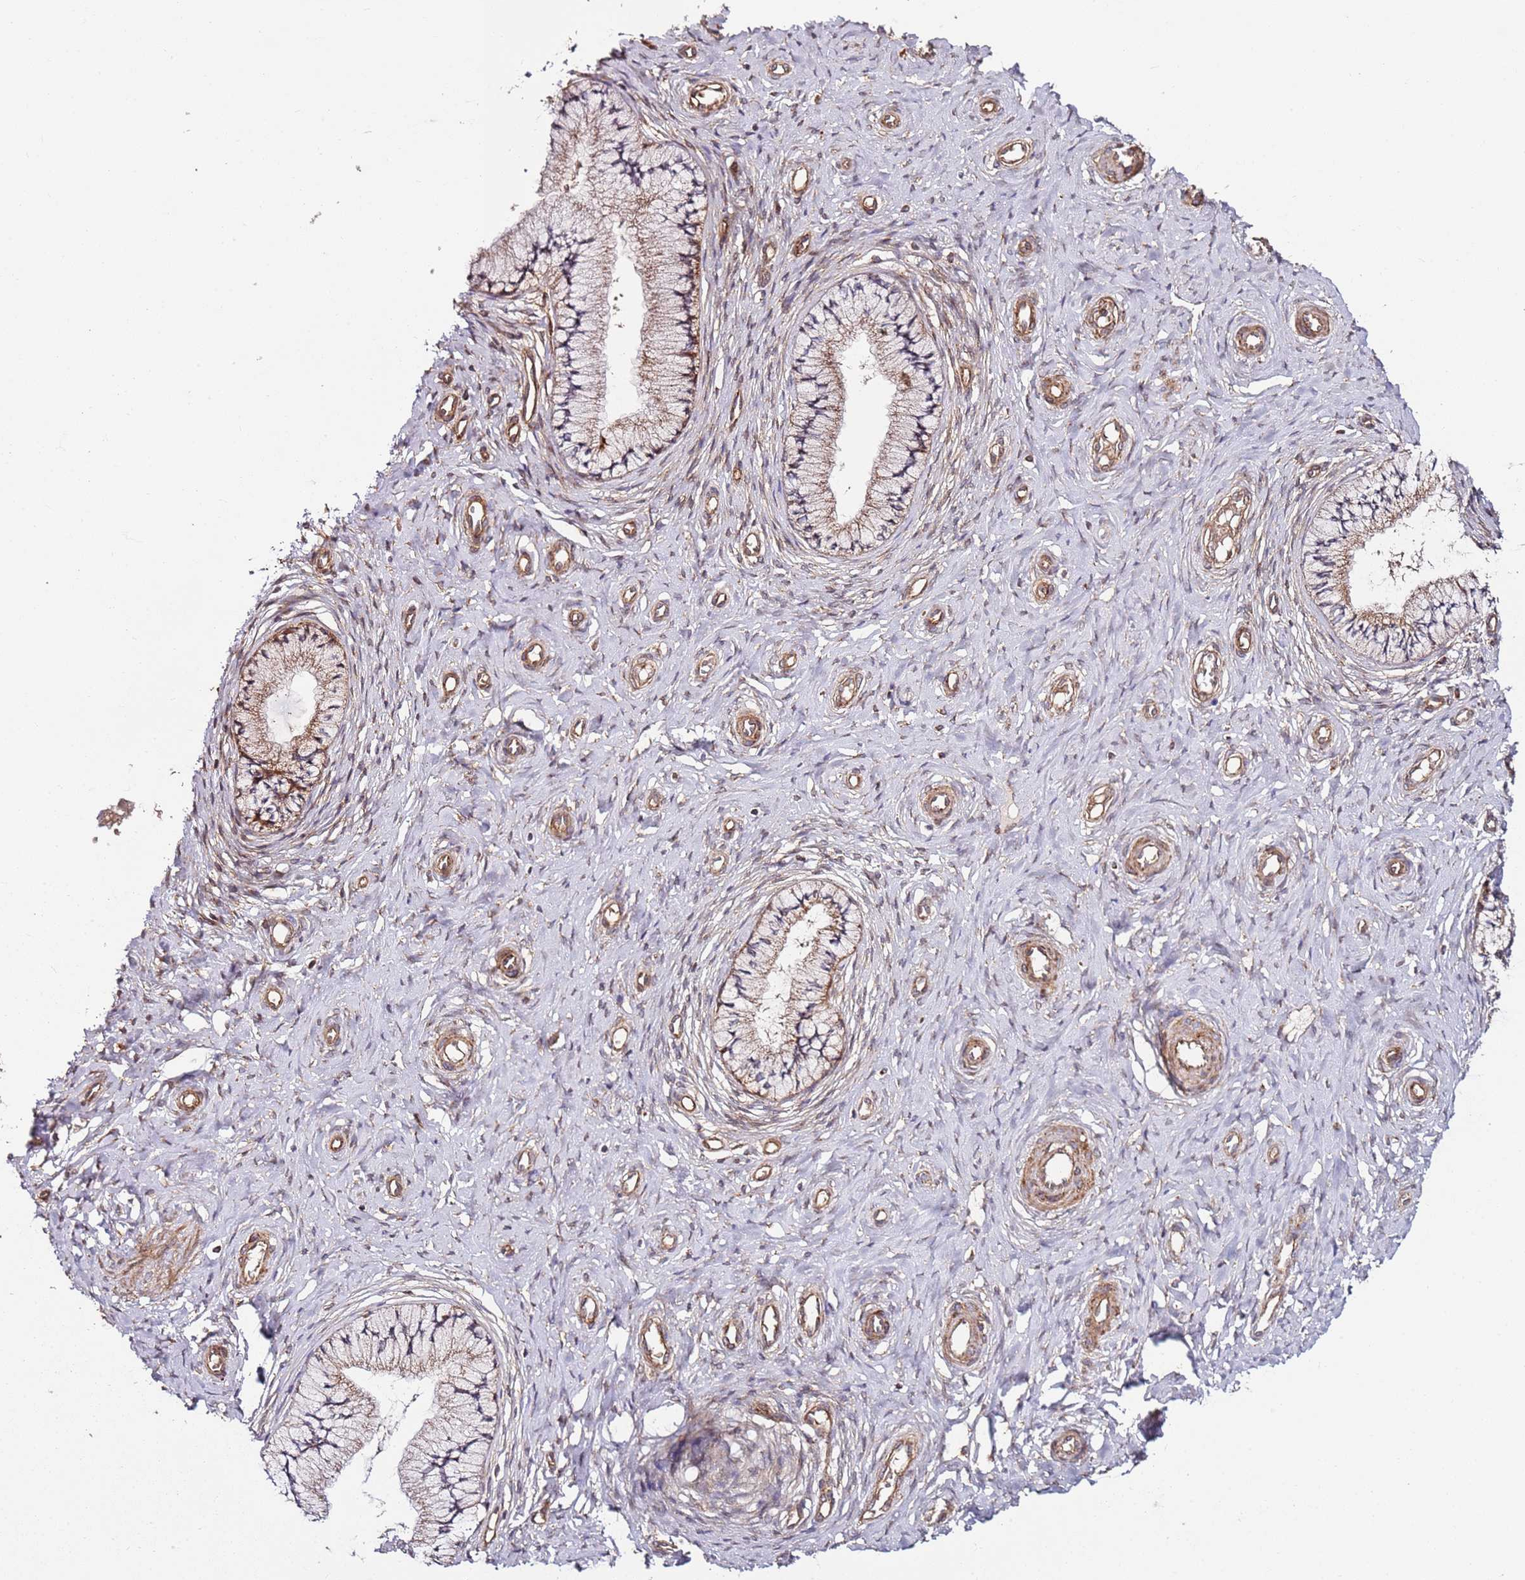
{"staining": {"intensity": "moderate", "quantity": ">75%", "location": "cytoplasmic/membranous"}, "tissue": "cervix", "cell_type": "Glandular cells", "image_type": "normal", "snomed": [{"axis": "morphology", "description": "Normal tissue, NOS"}, {"axis": "topography", "description": "Cervix"}], "caption": "Immunohistochemistry image of benign human cervix stained for a protein (brown), which demonstrates medium levels of moderate cytoplasmic/membranous positivity in about >75% of glandular cells.", "gene": "TM2D2", "patient": {"sex": "female", "age": 36}}